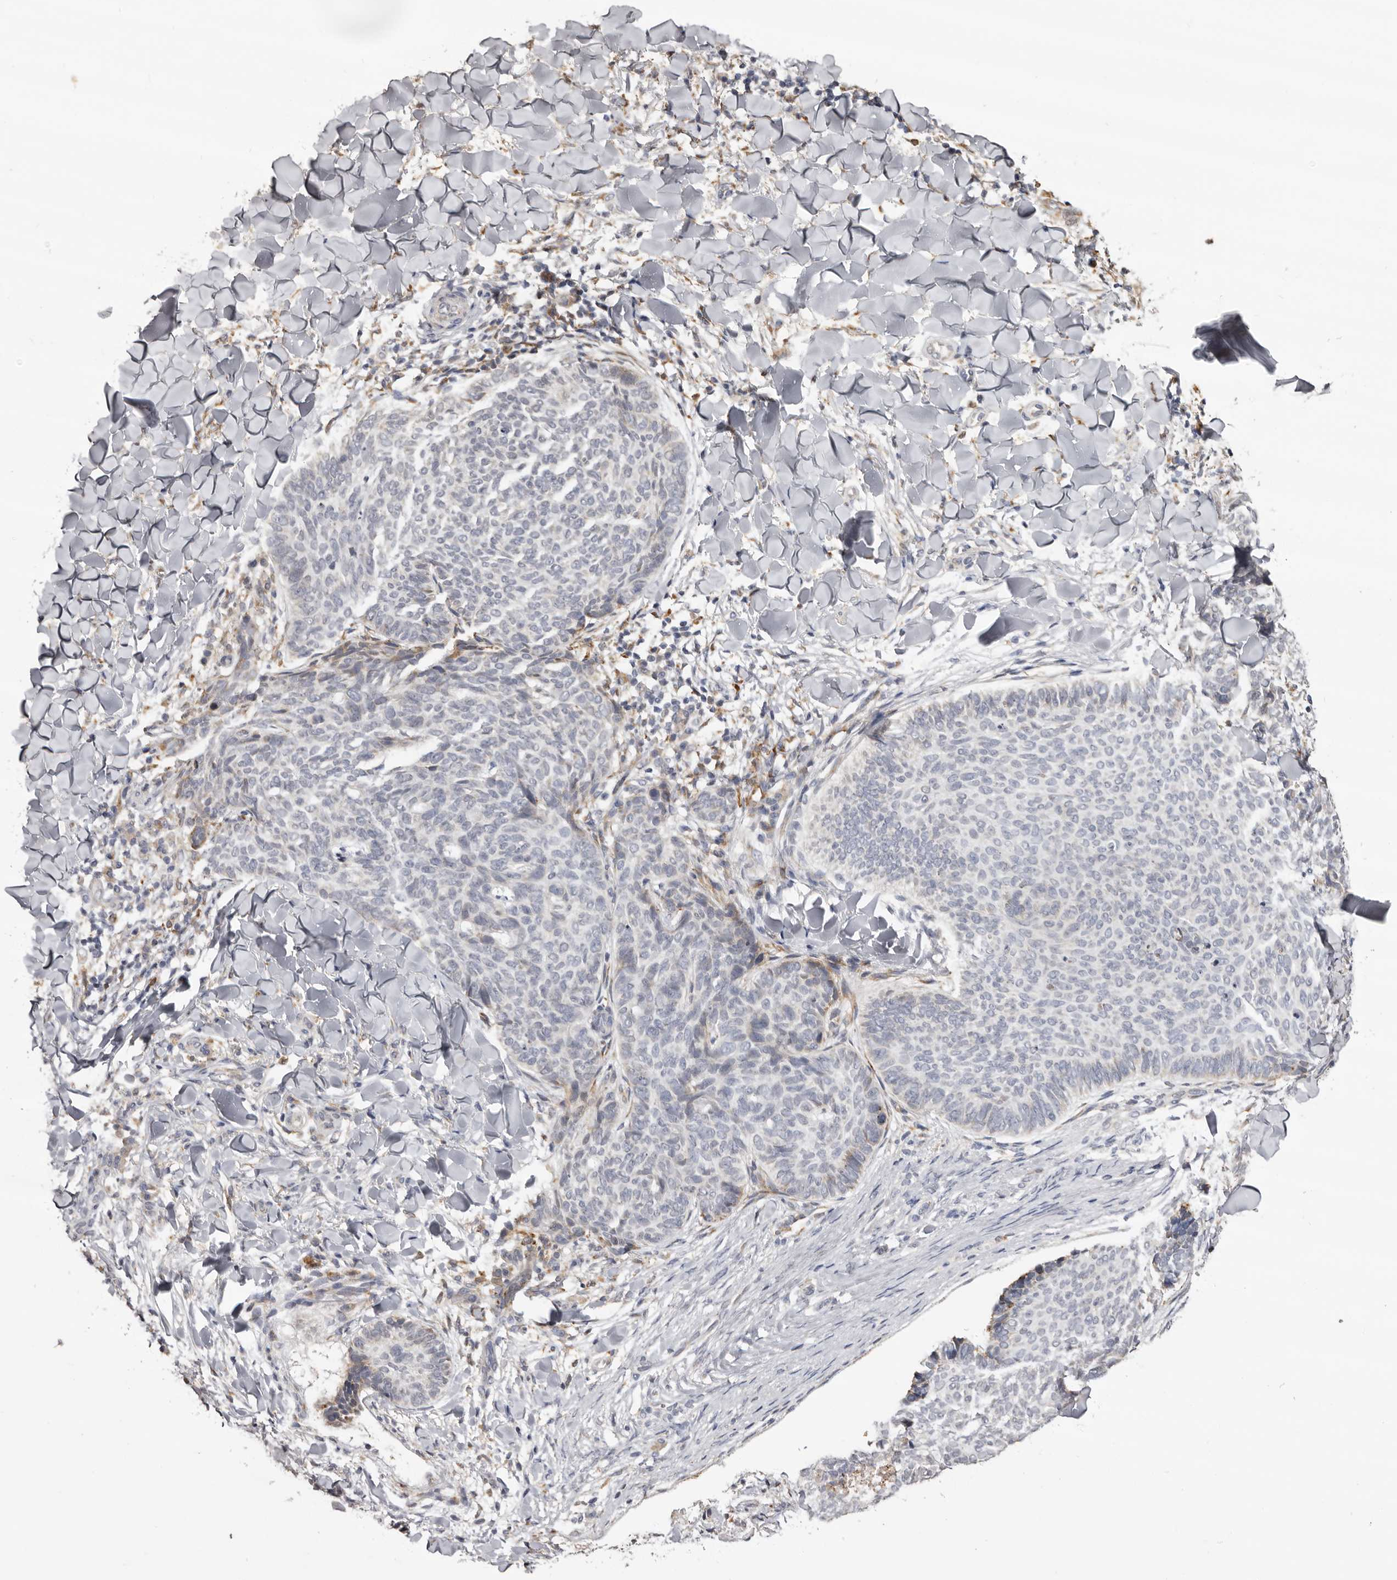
{"staining": {"intensity": "weak", "quantity": "<25%", "location": "cytoplasmic/membranous"}, "tissue": "skin cancer", "cell_type": "Tumor cells", "image_type": "cancer", "snomed": [{"axis": "morphology", "description": "Normal tissue, NOS"}, {"axis": "morphology", "description": "Basal cell carcinoma"}, {"axis": "topography", "description": "Skin"}], "caption": "Basal cell carcinoma (skin) stained for a protein using immunohistochemistry (IHC) displays no staining tumor cells.", "gene": "PIGX", "patient": {"sex": "male", "age": 50}}